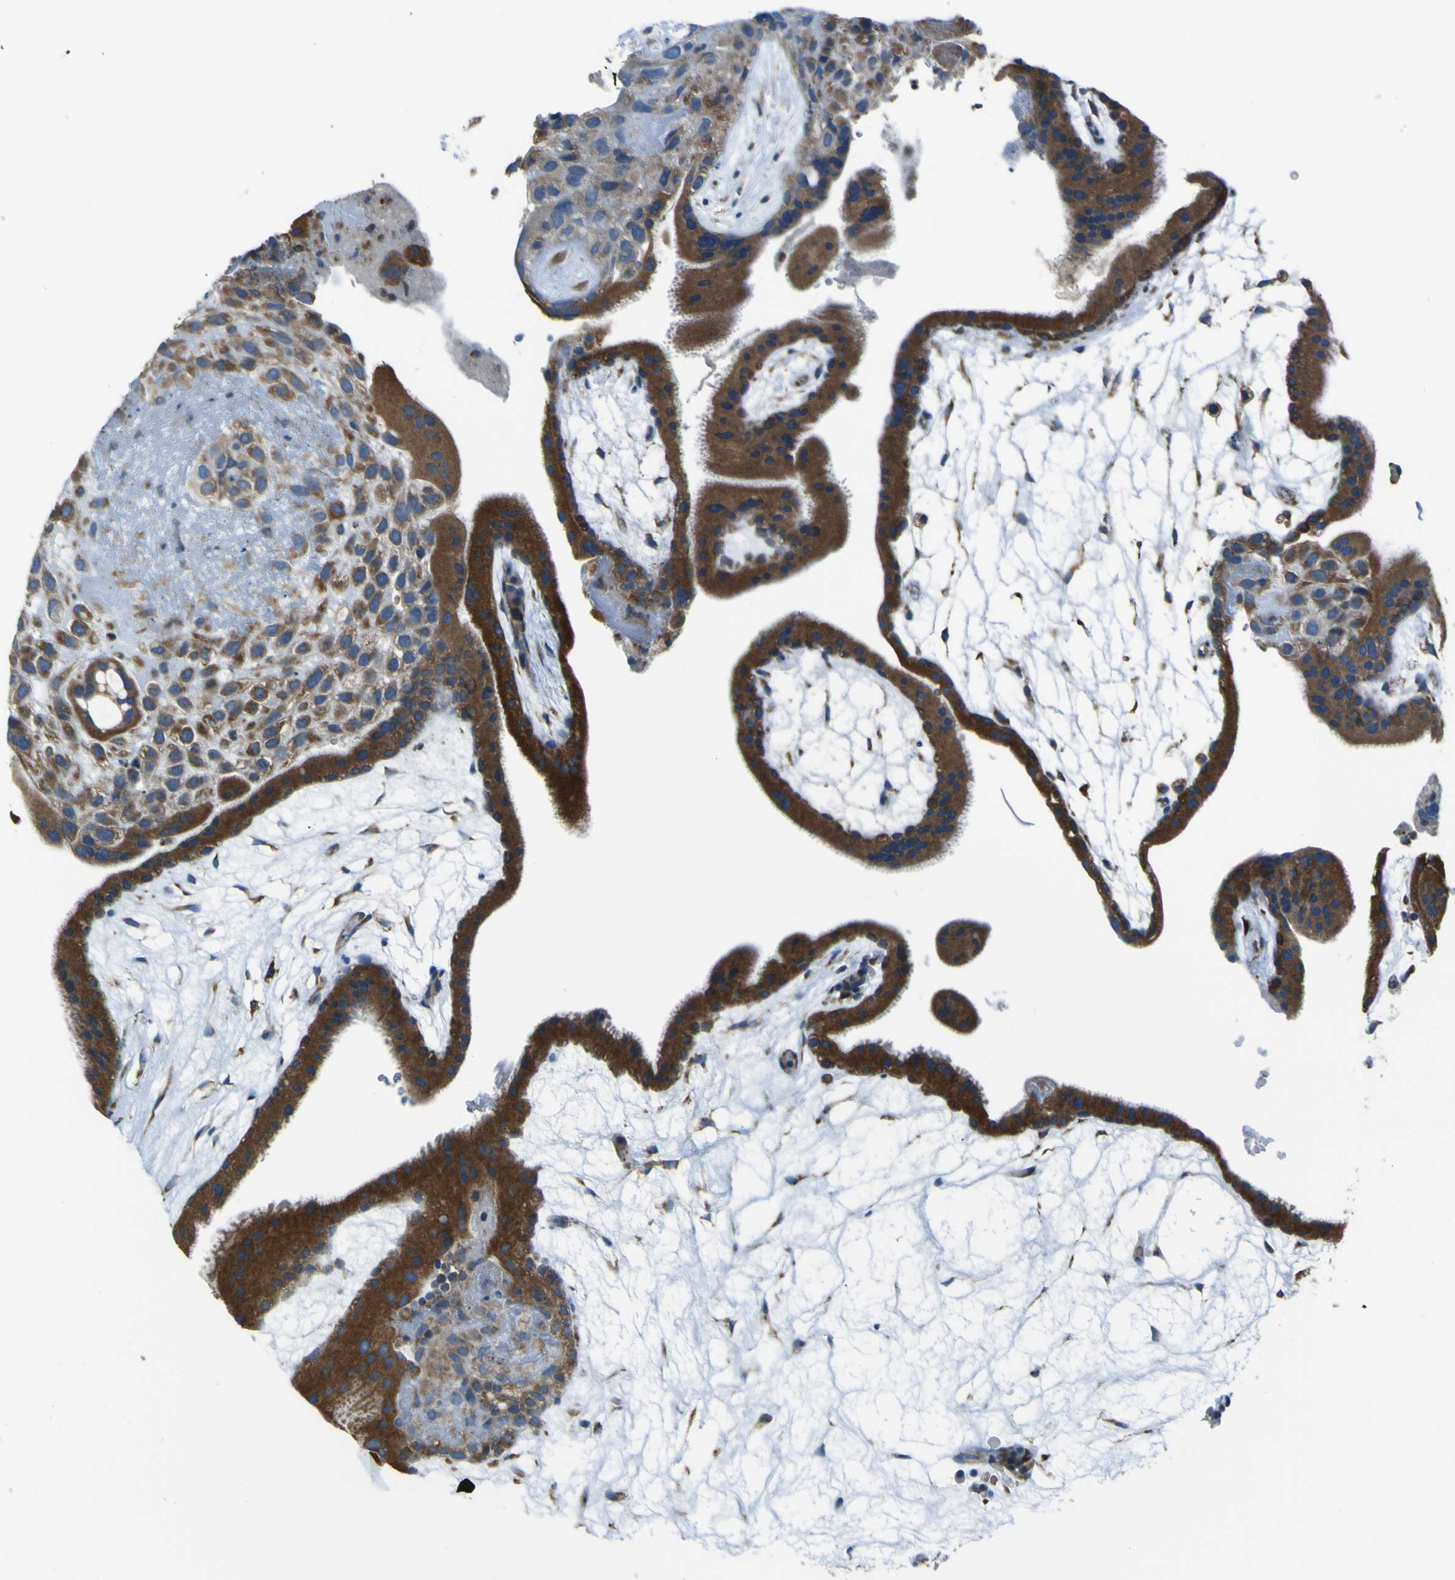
{"staining": {"intensity": "negative", "quantity": "none", "location": "none"}, "tissue": "placenta", "cell_type": "Decidual cells", "image_type": "normal", "snomed": [{"axis": "morphology", "description": "Normal tissue, NOS"}, {"axis": "topography", "description": "Placenta"}], "caption": "Placenta was stained to show a protein in brown. There is no significant positivity in decidual cells. (DAB (3,3'-diaminobenzidine) IHC, high magnification).", "gene": "STIM1", "patient": {"sex": "female", "age": 19}}